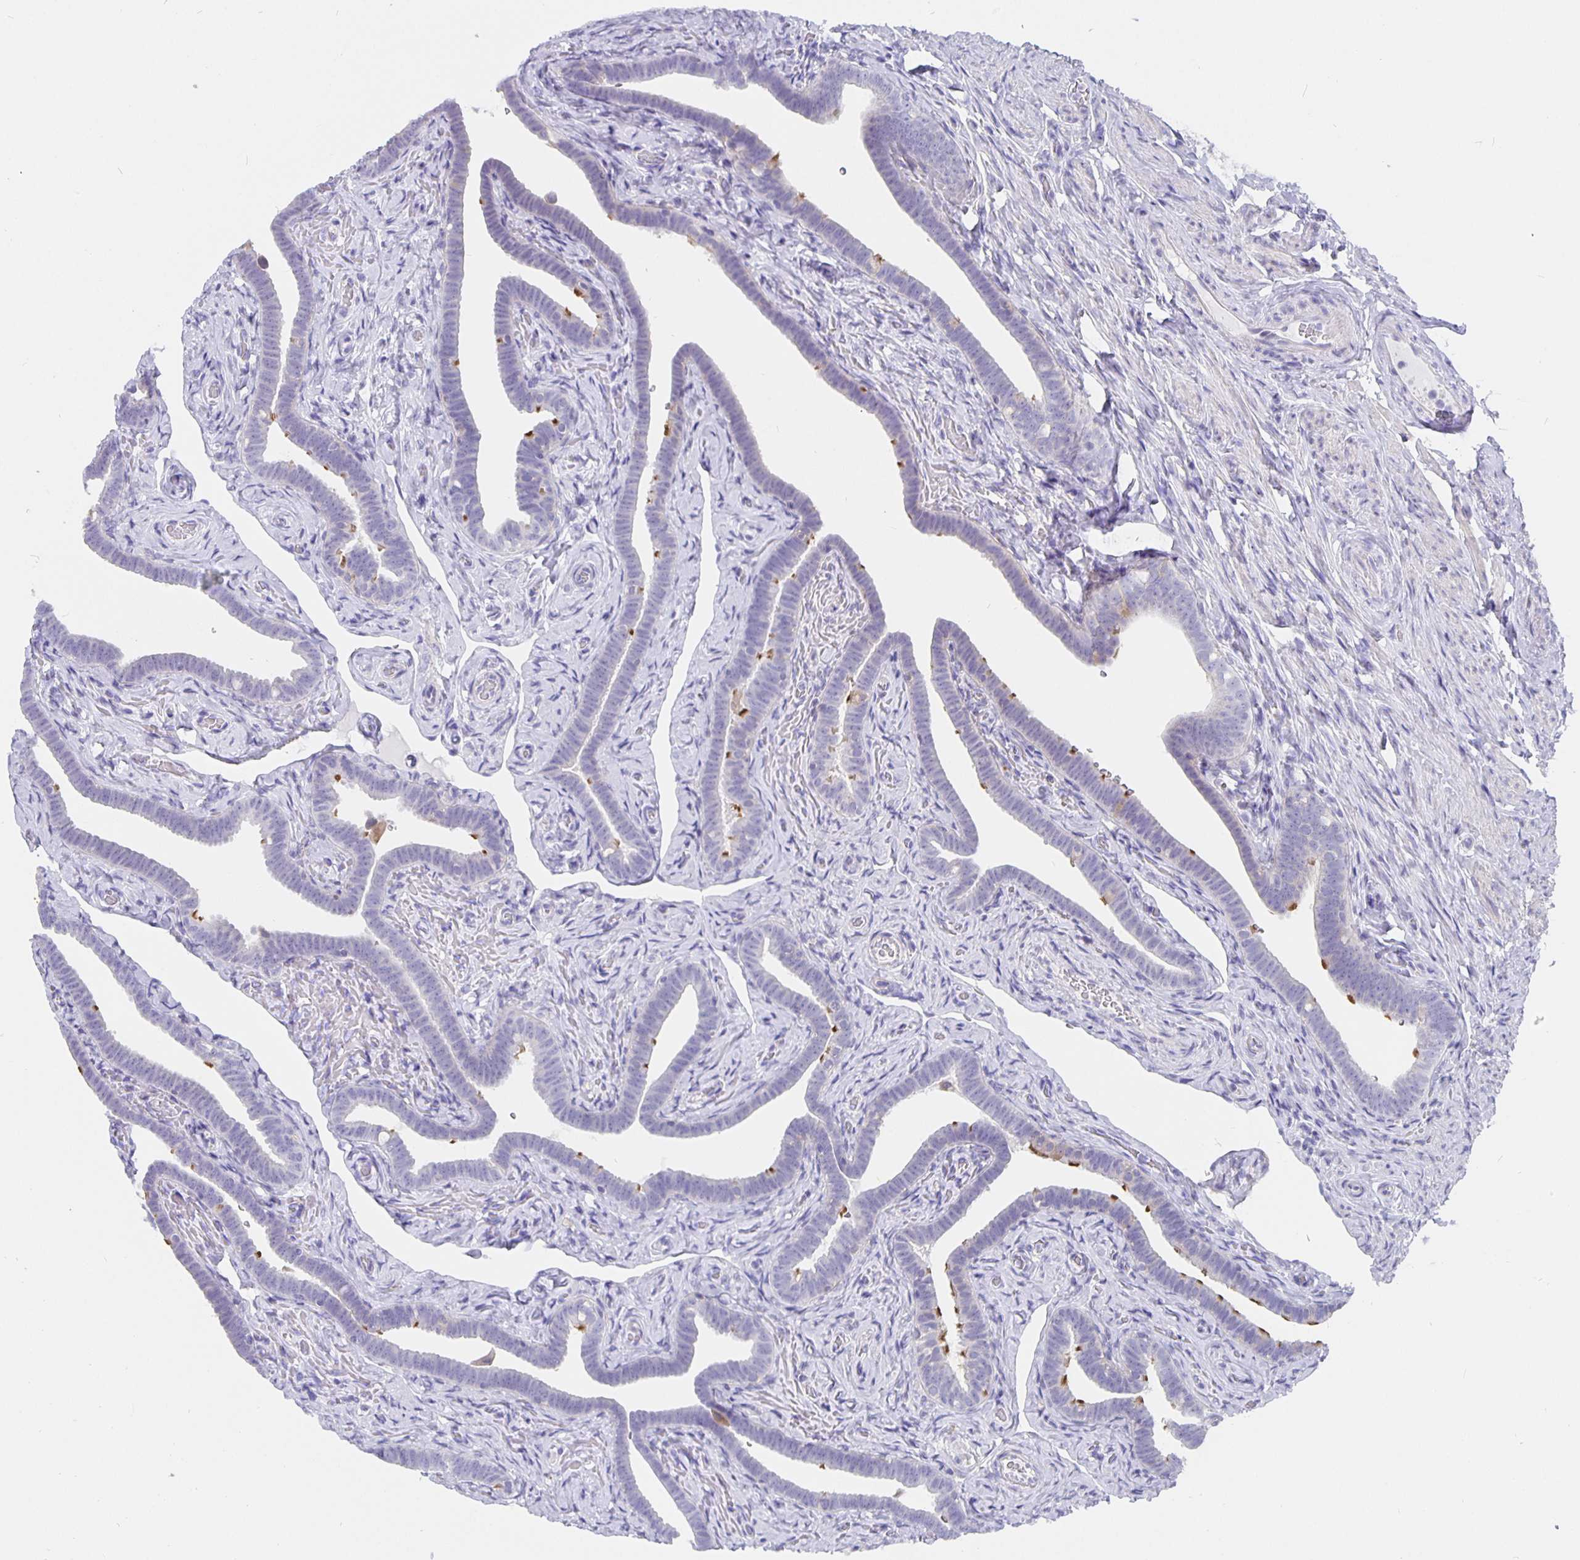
{"staining": {"intensity": "moderate", "quantity": "25%-75%", "location": "cytoplasmic/membranous"}, "tissue": "fallopian tube", "cell_type": "Glandular cells", "image_type": "normal", "snomed": [{"axis": "morphology", "description": "Normal tissue, NOS"}, {"axis": "topography", "description": "Fallopian tube"}], "caption": "The micrograph demonstrates a brown stain indicating the presence of a protein in the cytoplasmic/membranous of glandular cells in fallopian tube. (DAB = brown stain, brightfield microscopy at high magnification).", "gene": "CFAP74", "patient": {"sex": "female", "age": 69}}